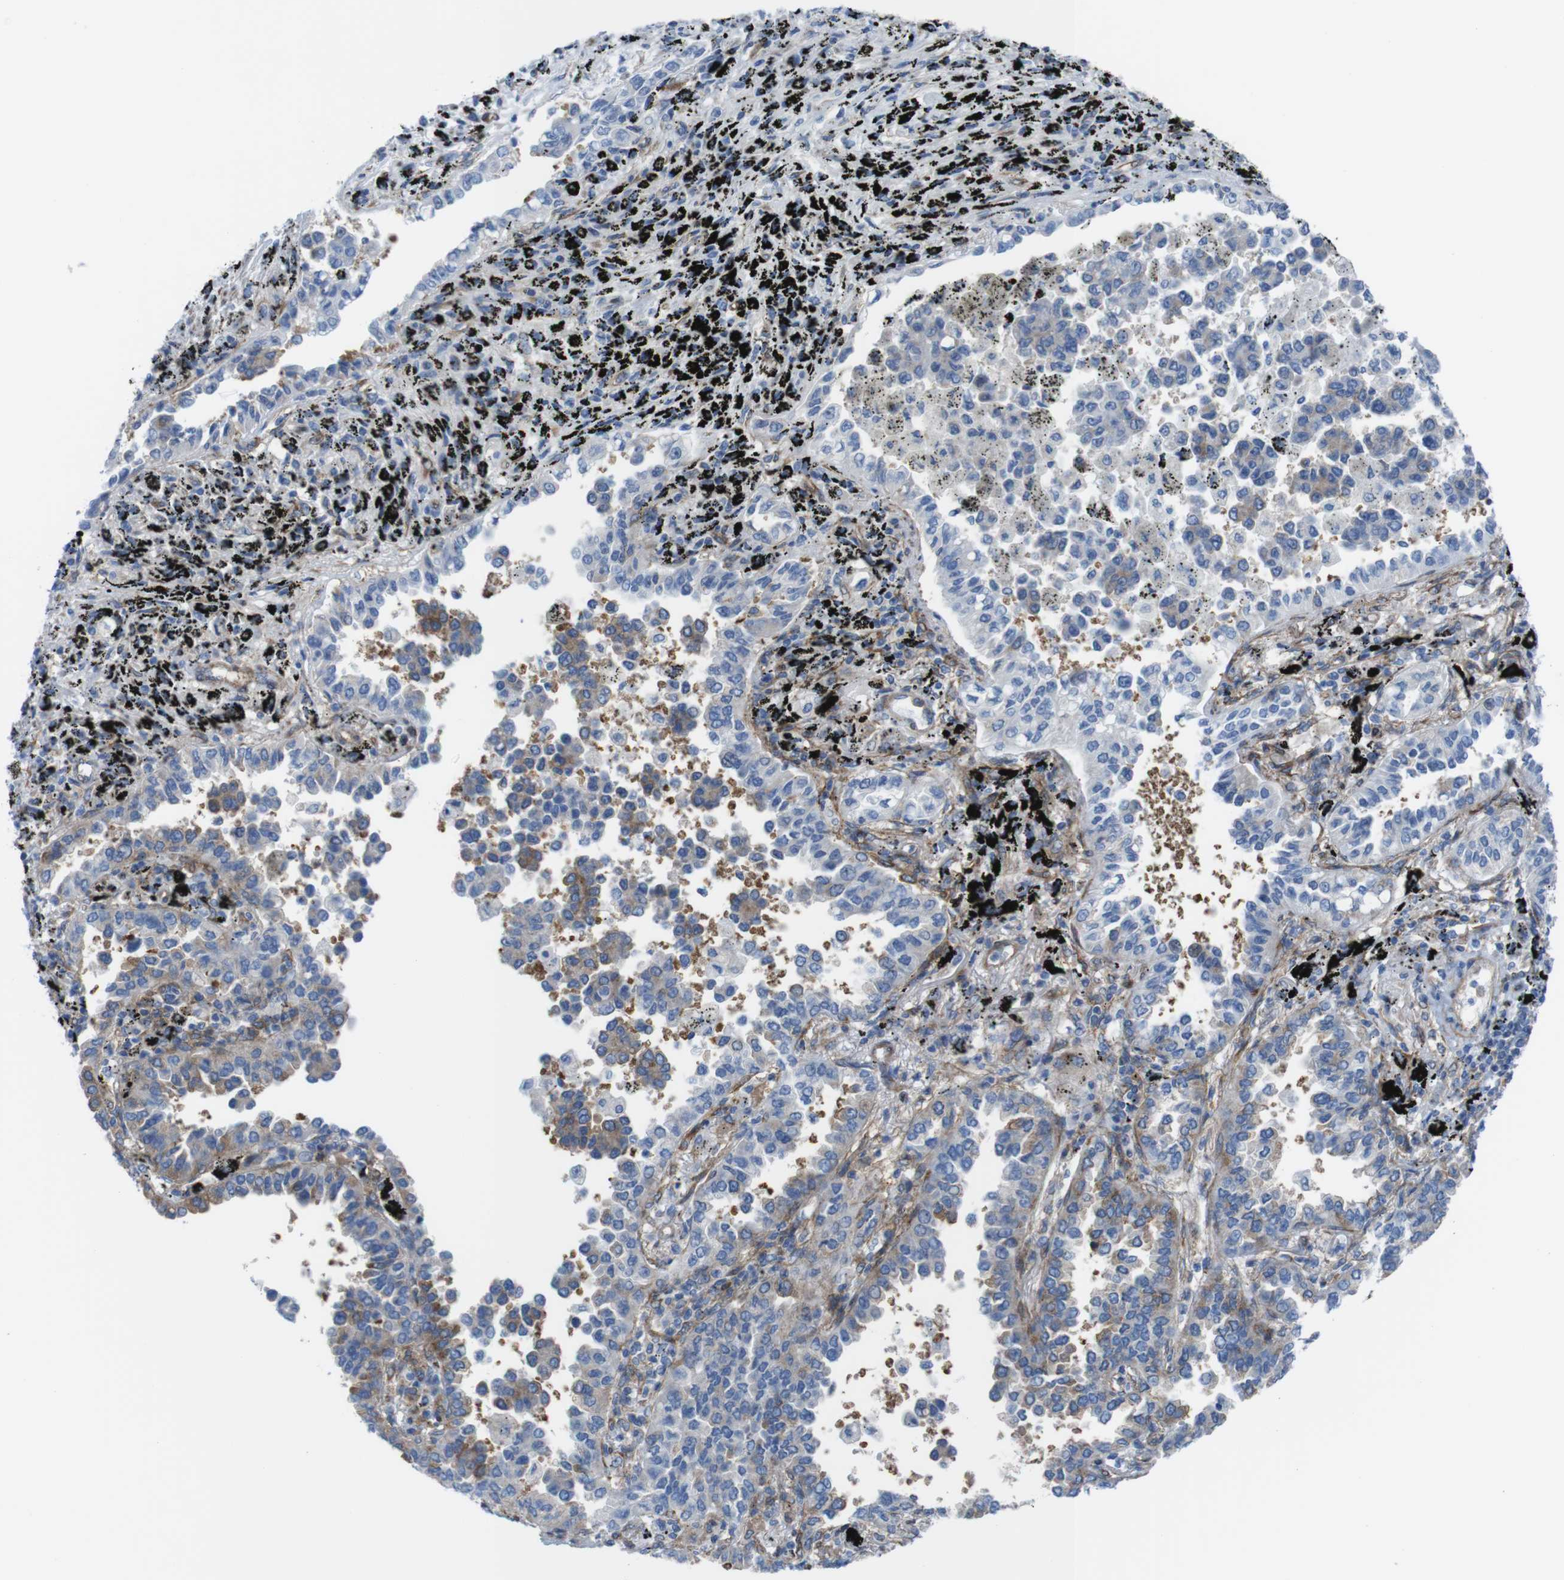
{"staining": {"intensity": "negative", "quantity": "none", "location": "none"}, "tissue": "lung cancer", "cell_type": "Tumor cells", "image_type": "cancer", "snomed": [{"axis": "morphology", "description": "Normal tissue, NOS"}, {"axis": "morphology", "description": "Adenocarcinoma, NOS"}, {"axis": "topography", "description": "Lung"}], "caption": "There is no significant expression in tumor cells of lung cancer (adenocarcinoma).", "gene": "DIAPH2", "patient": {"sex": "male", "age": 59}}